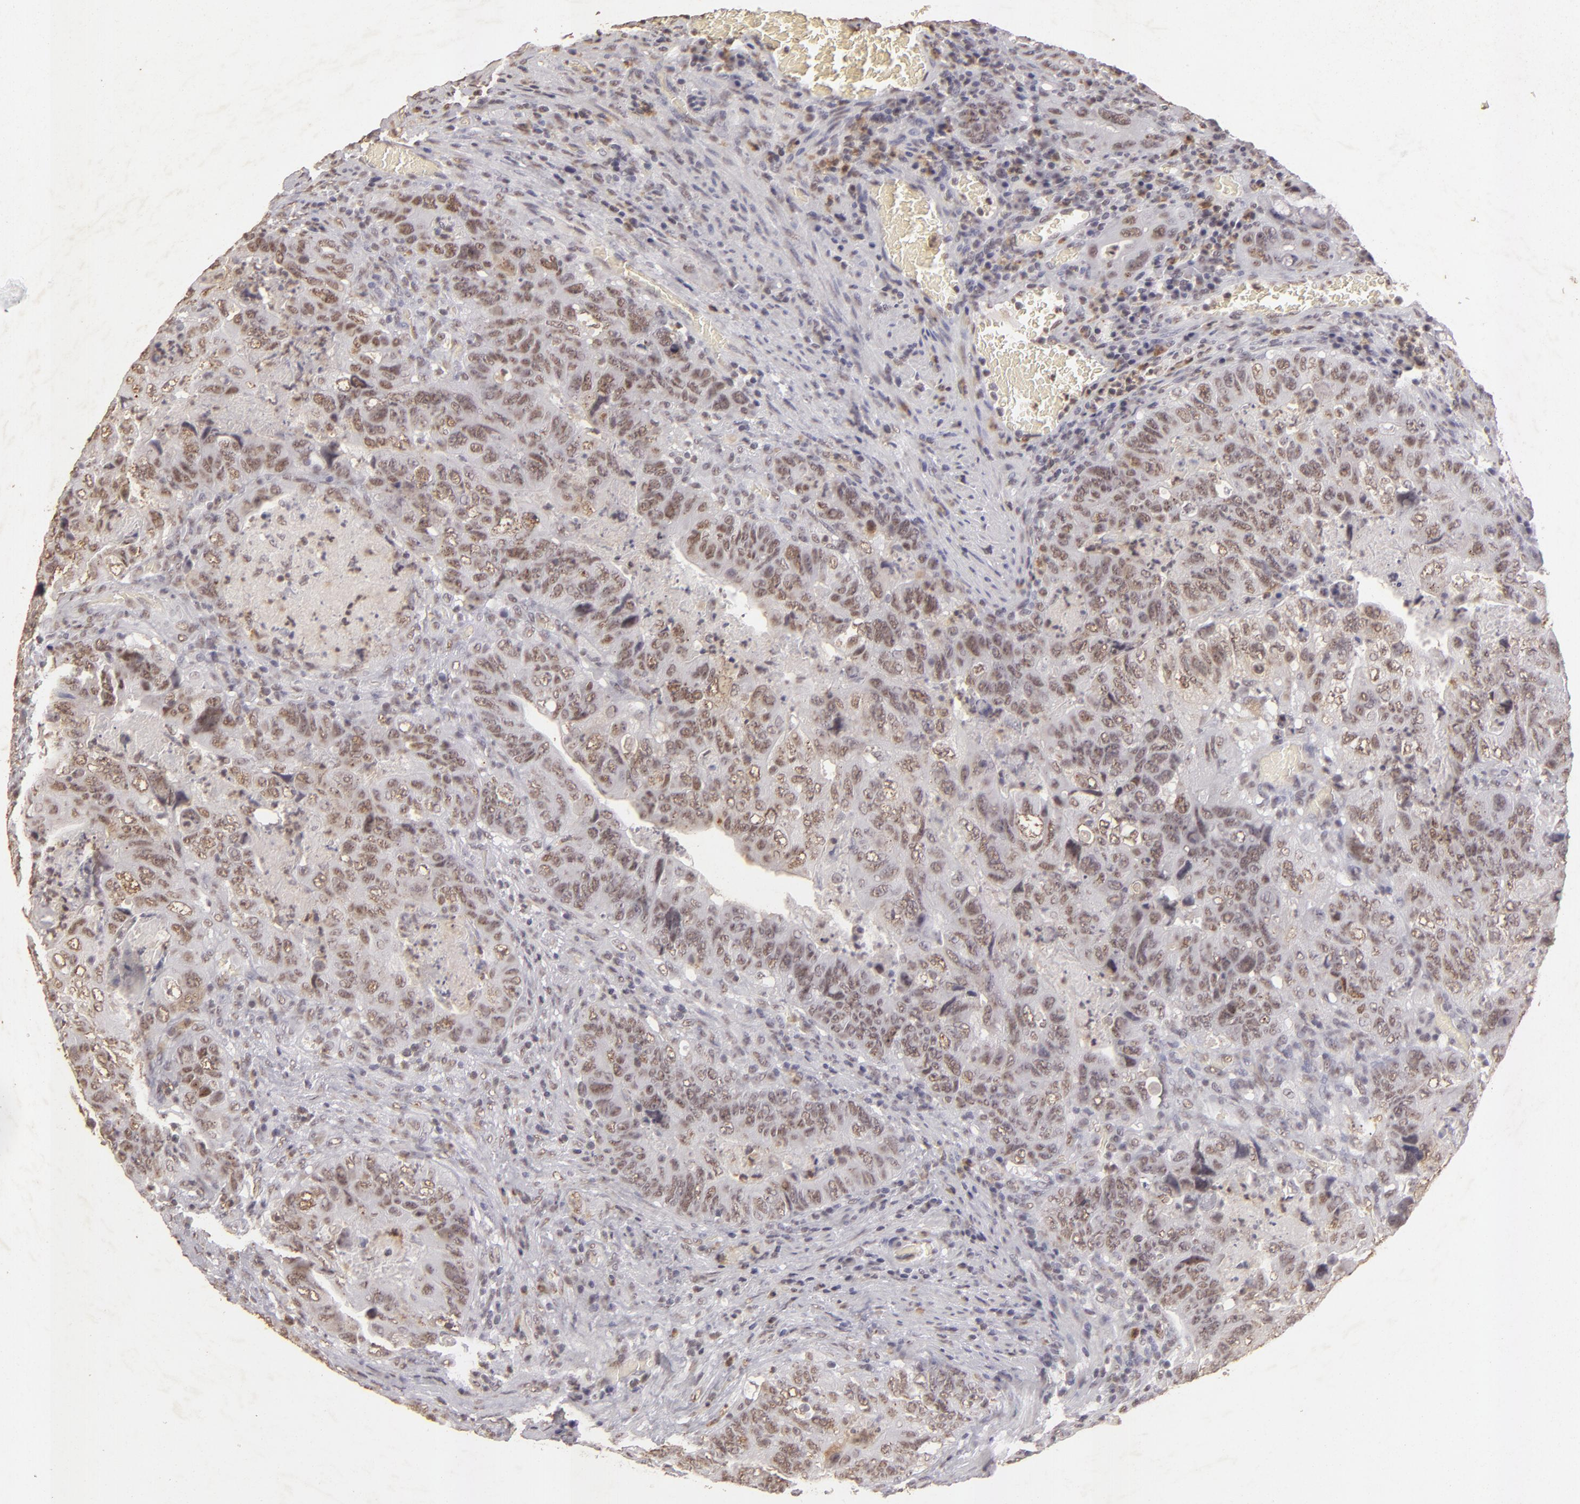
{"staining": {"intensity": "weak", "quantity": "25%-75%", "location": "nuclear"}, "tissue": "colorectal cancer", "cell_type": "Tumor cells", "image_type": "cancer", "snomed": [{"axis": "morphology", "description": "Adenocarcinoma, NOS"}, {"axis": "topography", "description": "Rectum"}], "caption": "This is a micrograph of immunohistochemistry staining of adenocarcinoma (colorectal), which shows weak positivity in the nuclear of tumor cells.", "gene": "CBX3", "patient": {"sex": "female", "age": 82}}